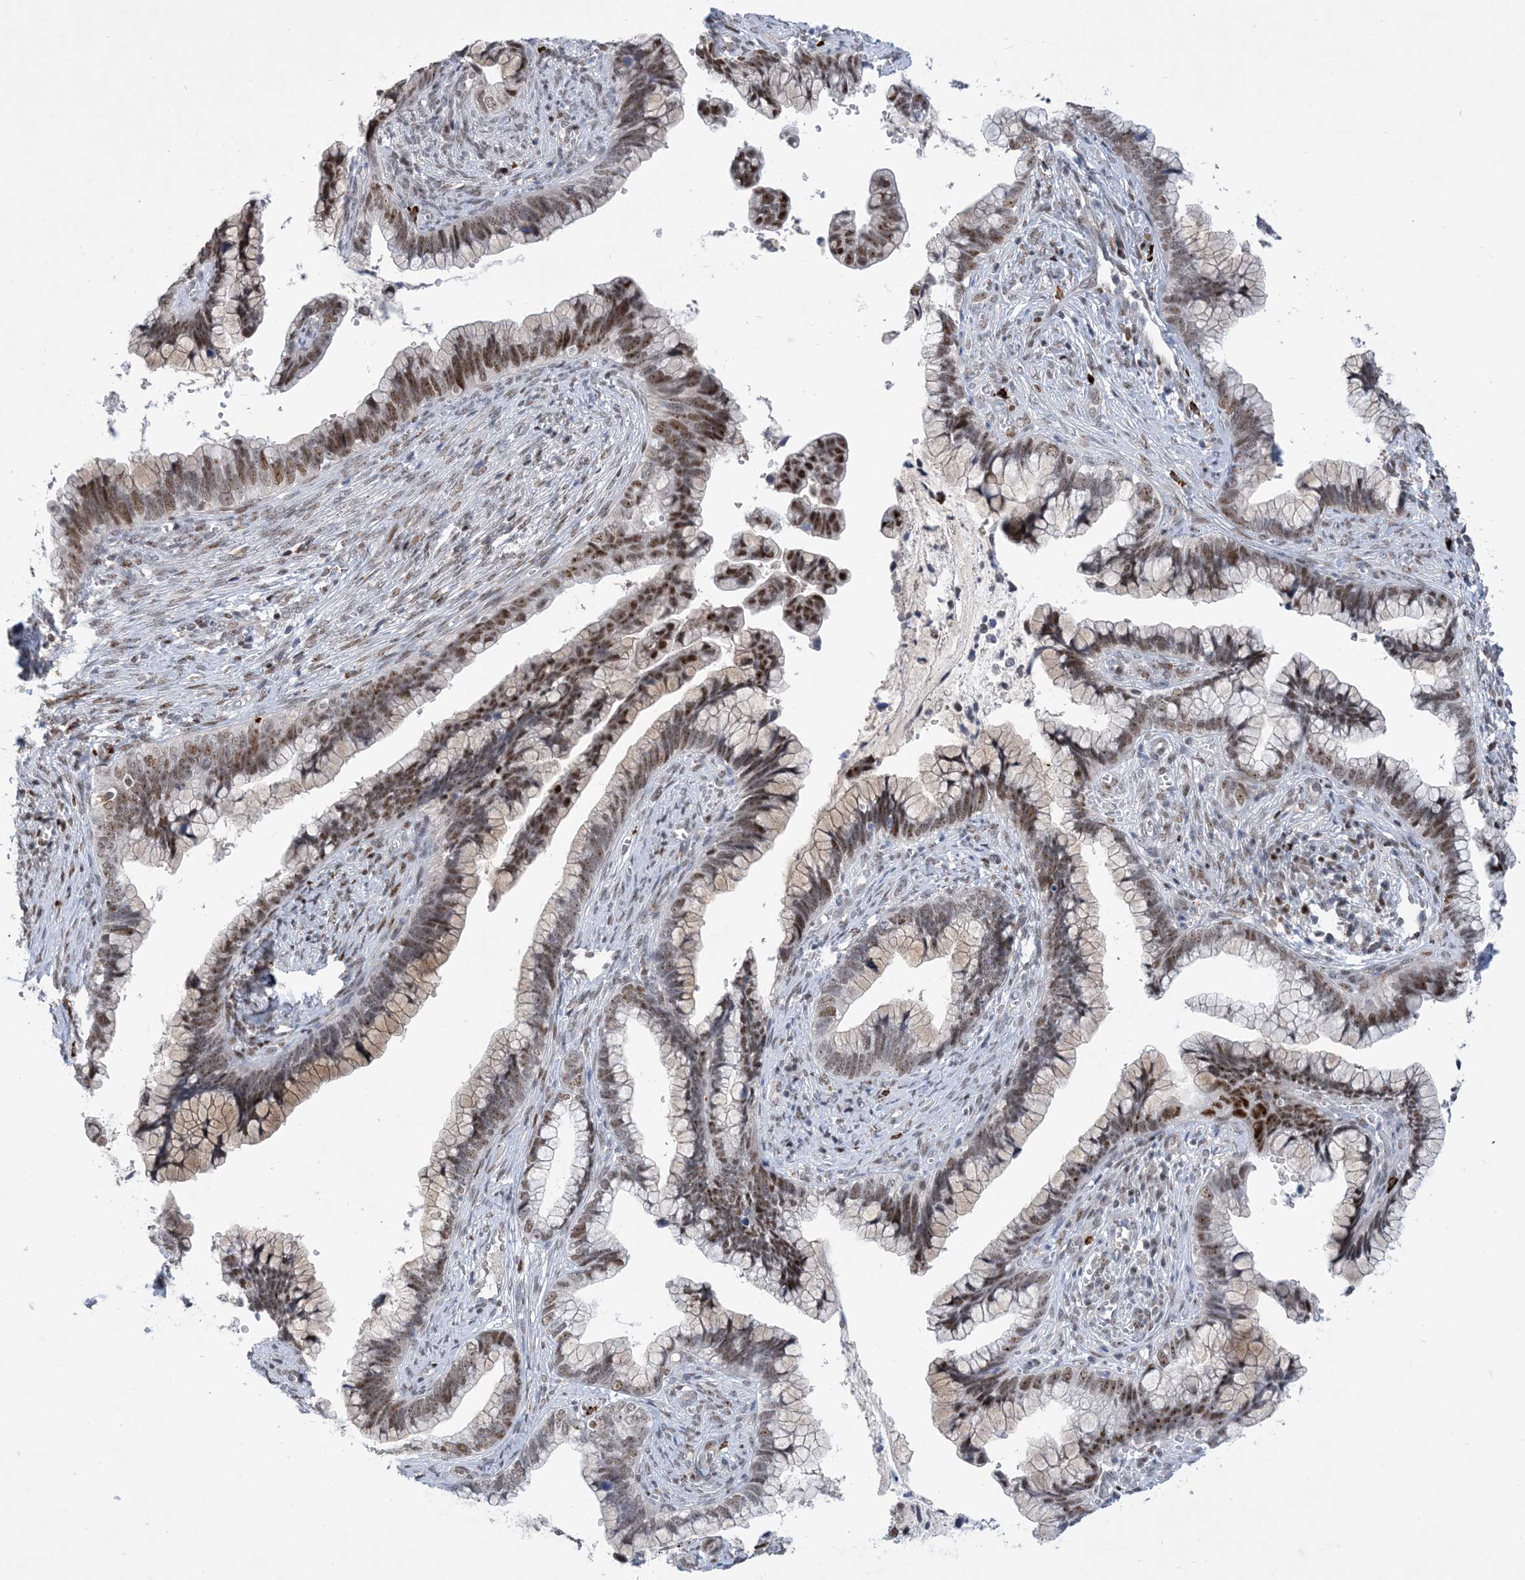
{"staining": {"intensity": "moderate", "quantity": ">75%", "location": "nuclear"}, "tissue": "cervical cancer", "cell_type": "Tumor cells", "image_type": "cancer", "snomed": [{"axis": "morphology", "description": "Adenocarcinoma, NOS"}, {"axis": "topography", "description": "Cervix"}], "caption": "Tumor cells reveal moderate nuclear expression in approximately >75% of cells in cervical adenocarcinoma.", "gene": "TSPYL1", "patient": {"sex": "female", "age": 44}}